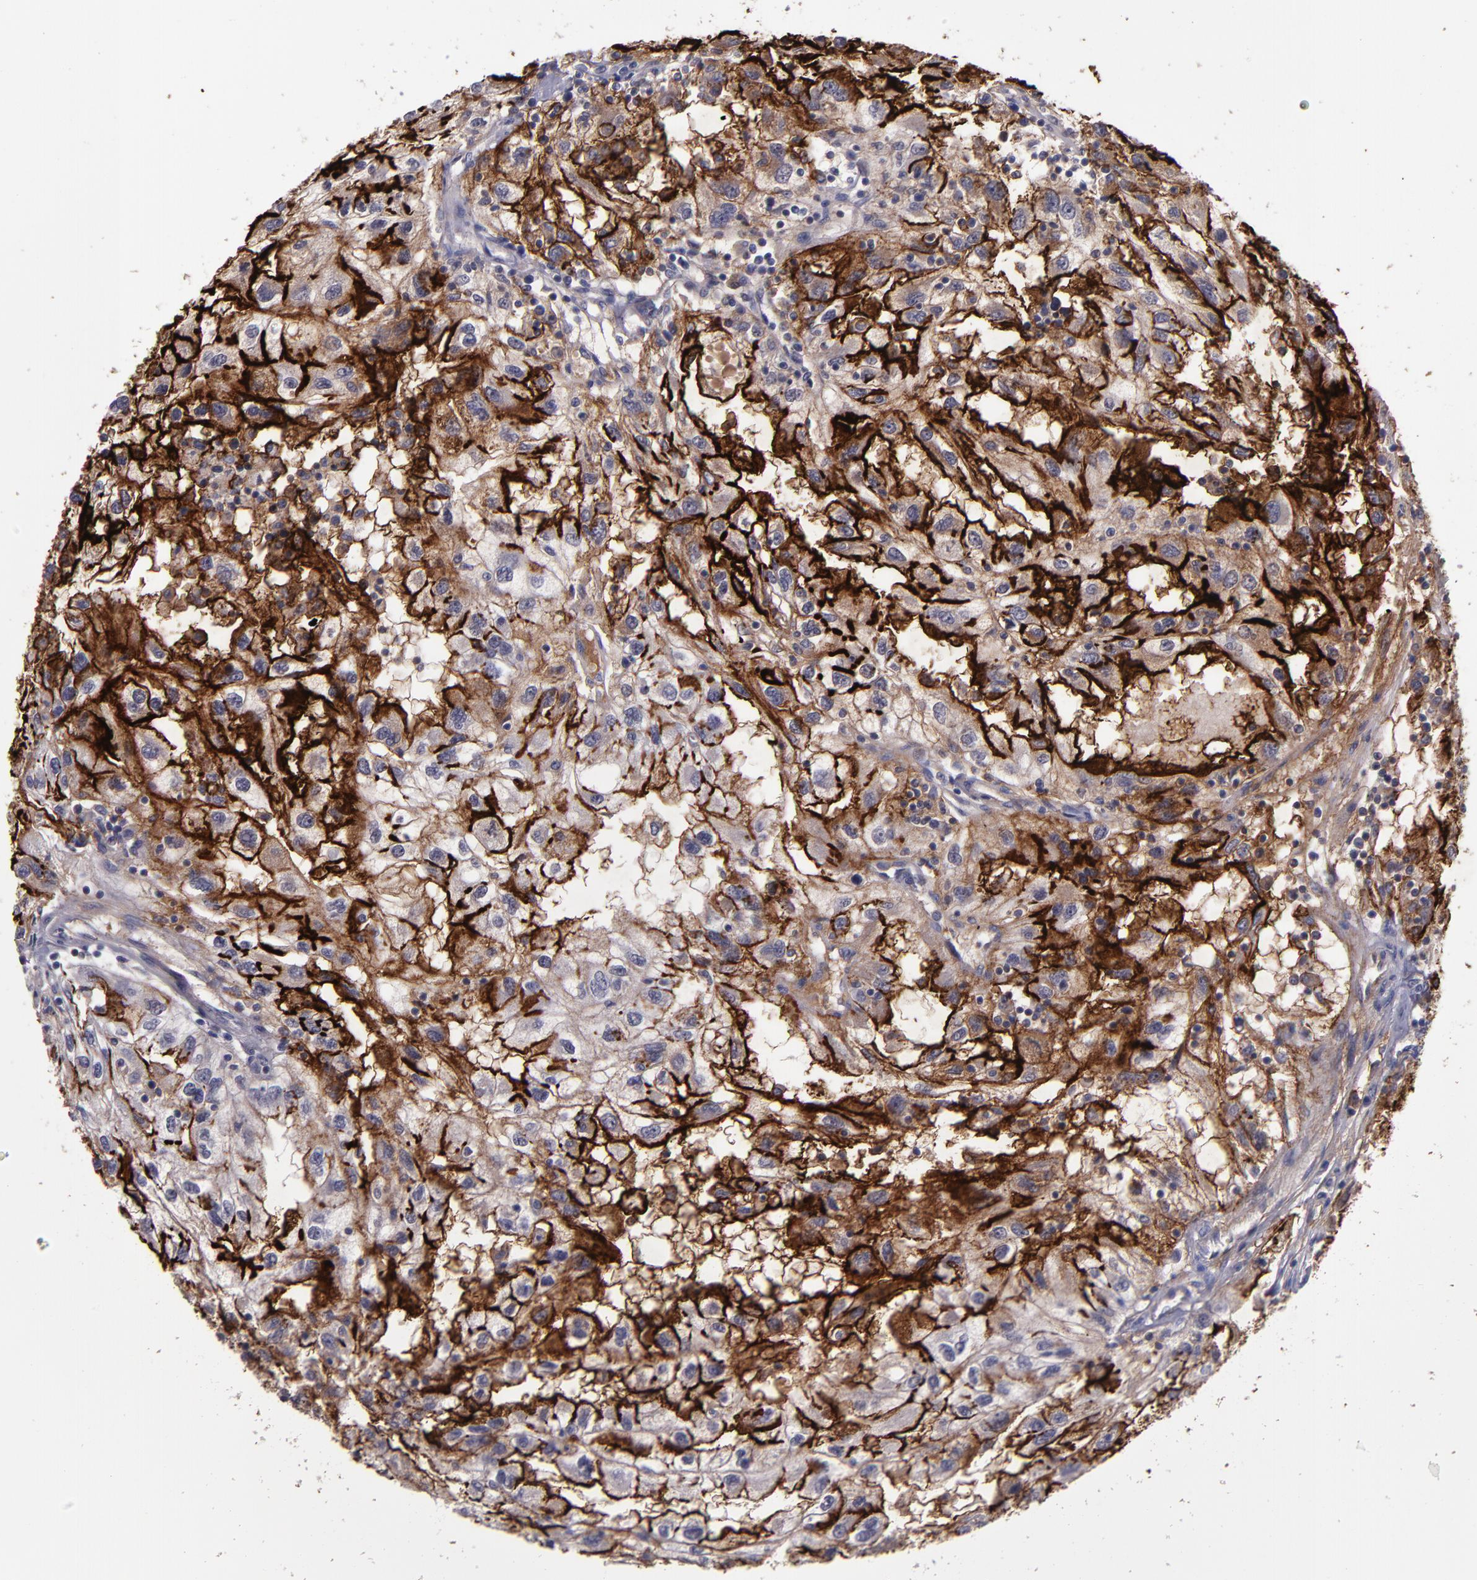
{"staining": {"intensity": "strong", "quantity": ">75%", "location": "cytoplasmic/membranous"}, "tissue": "renal cancer", "cell_type": "Tumor cells", "image_type": "cancer", "snomed": [{"axis": "morphology", "description": "Normal tissue, NOS"}, {"axis": "morphology", "description": "Adenocarcinoma, NOS"}, {"axis": "topography", "description": "Kidney"}], "caption": "Protein expression analysis of renal cancer (adenocarcinoma) shows strong cytoplasmic/membranous positivity in approximately >75% of tumor cells.", "gene": "MFGE8", "patient": {"sex": "male", "age": 71}}